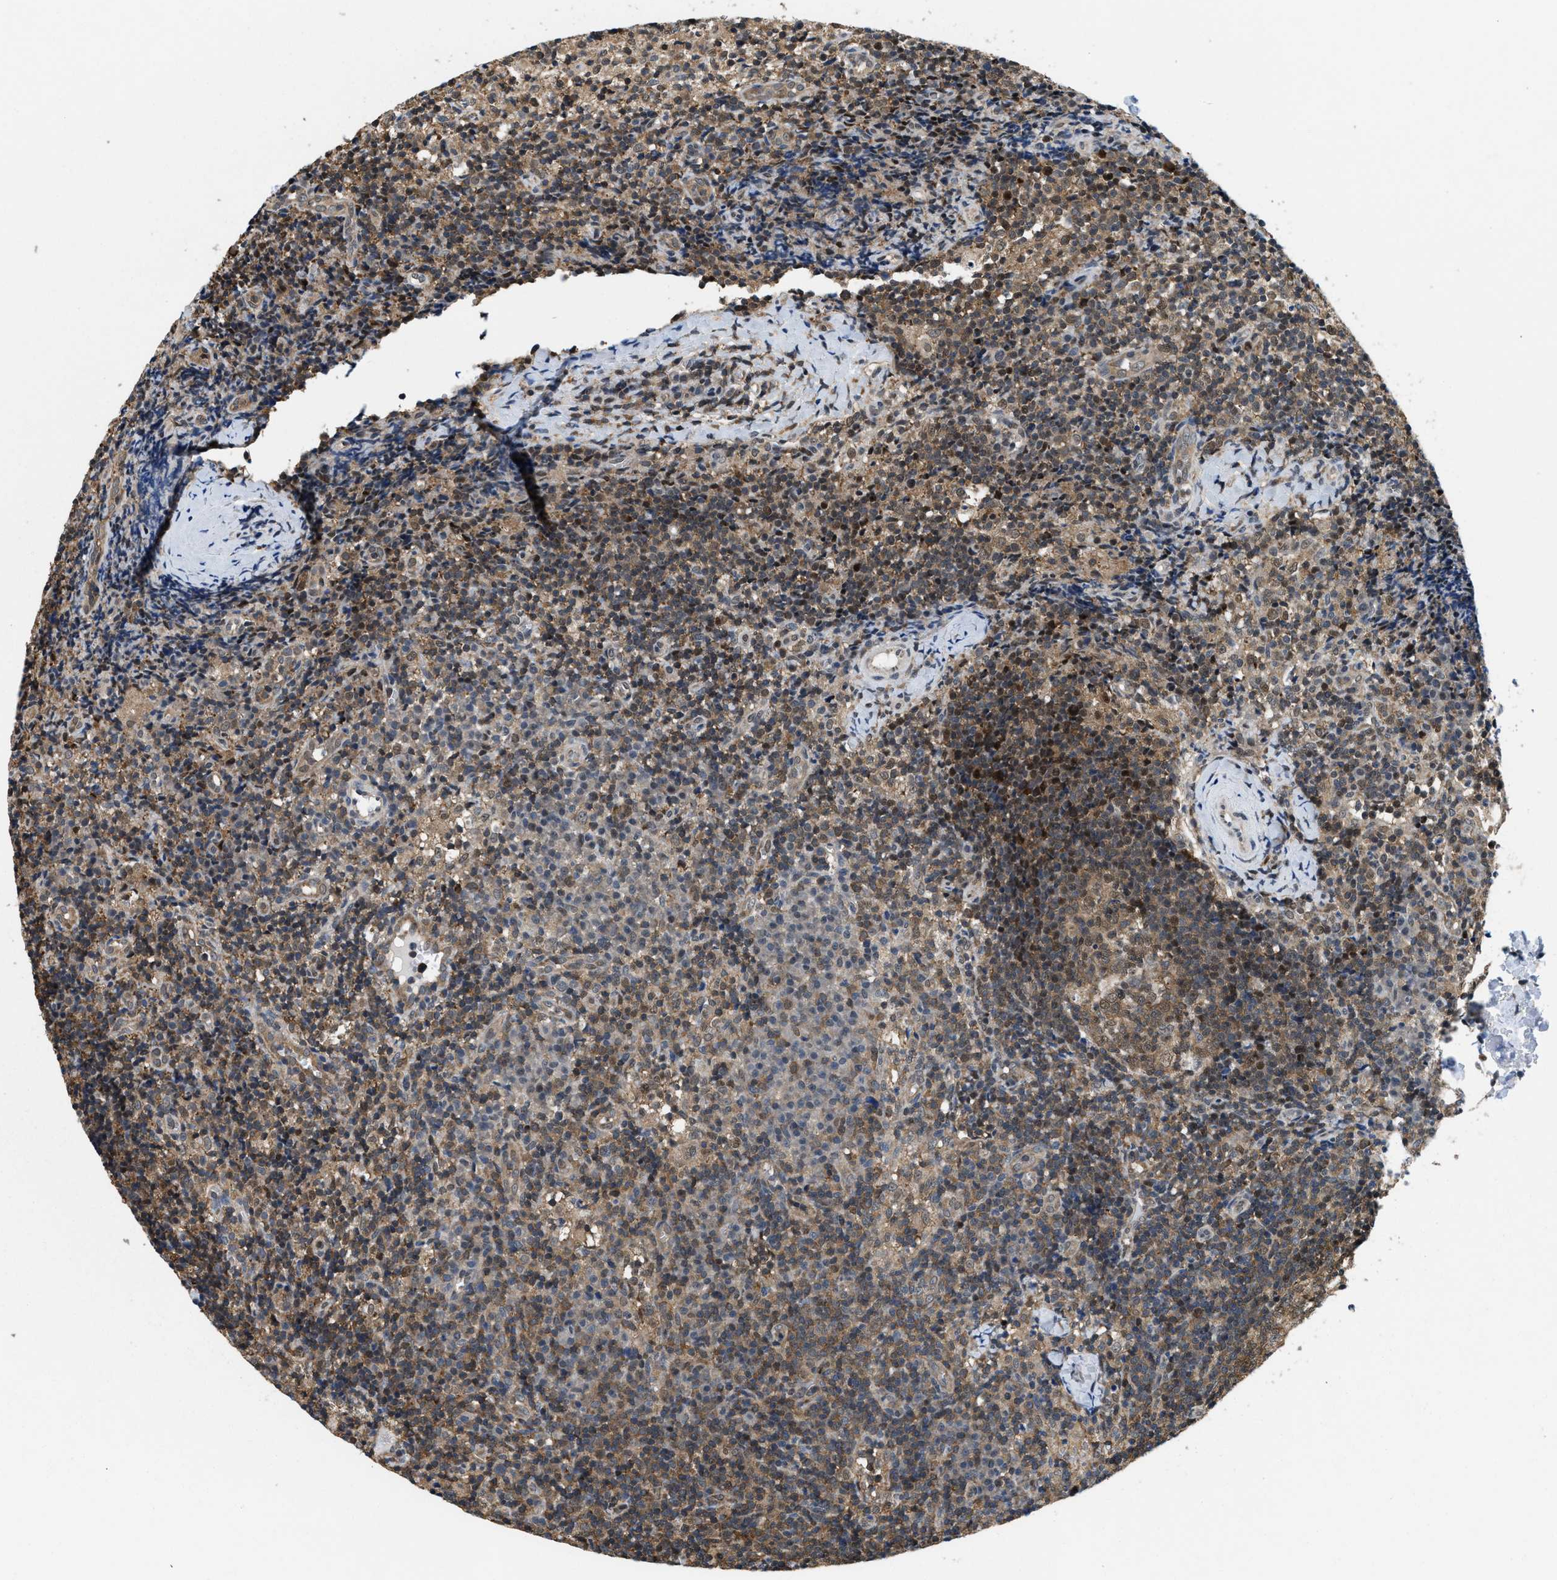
{"staining": {"intensity": "moderate", "quantity": "25%-75%", "location": "cytoplasmic/membranous,nuclear"}, "tissue": "lymph node", "cell_type": "Germinal center cells", "image_type": "normal", "snomed": [{"axis": "morphology", "description": "Normal tissue, NOS"}, {"axis": "morphology", "description": "Inflammation, NOS"}, {"axis": "topography", "description": "Lymph node"}], "caption": "Protein analysis of unremarkable lymph node exhibits moderate cytoplasmic/membranous,nuclear staining in about 25%-75% of germinal center cells. Ihc stains the protein in brown and the nuclei are stained blue.", "gene": "ATF7IP", "patient": {"sex": "male", "age": 55}}